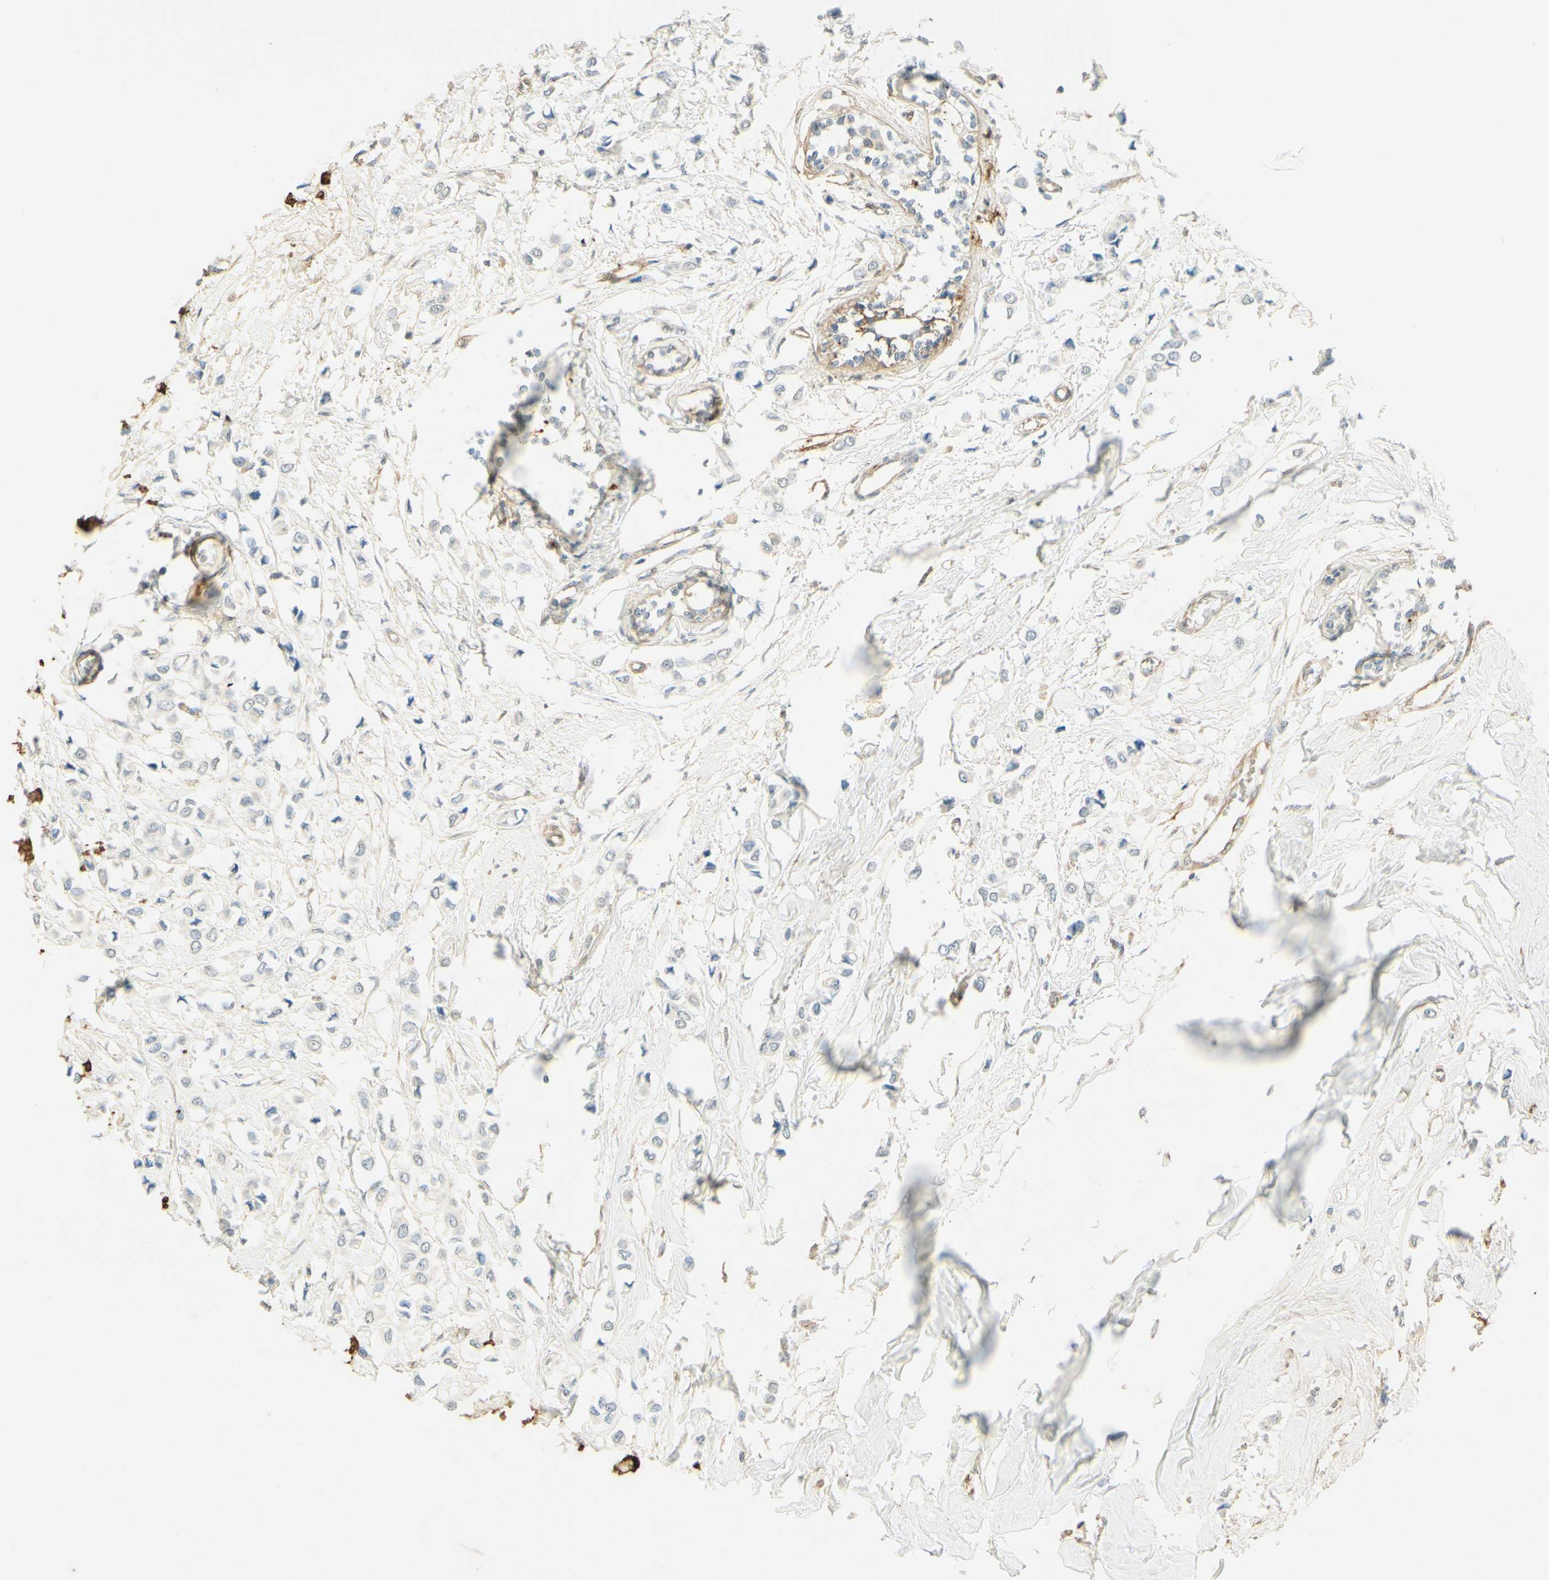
{"staining": {"intensity": "negative", "quantity": "none", "location": "none"}, "tissue": "breast cancer", "cell_type": "Tumor cells", "image_type": "cancer", "snomed": [{"axis": "morphology", "description": "Lobular carcinoma"}, {"axis": "topography", "description": "Breast"}], "caption": "The histopathology image demonstrates no significant positivity in tumor cells of breast cancer (lobular carcinoma).", "gene": "TNN", "patient": {"sex": "female", "age": 51}}